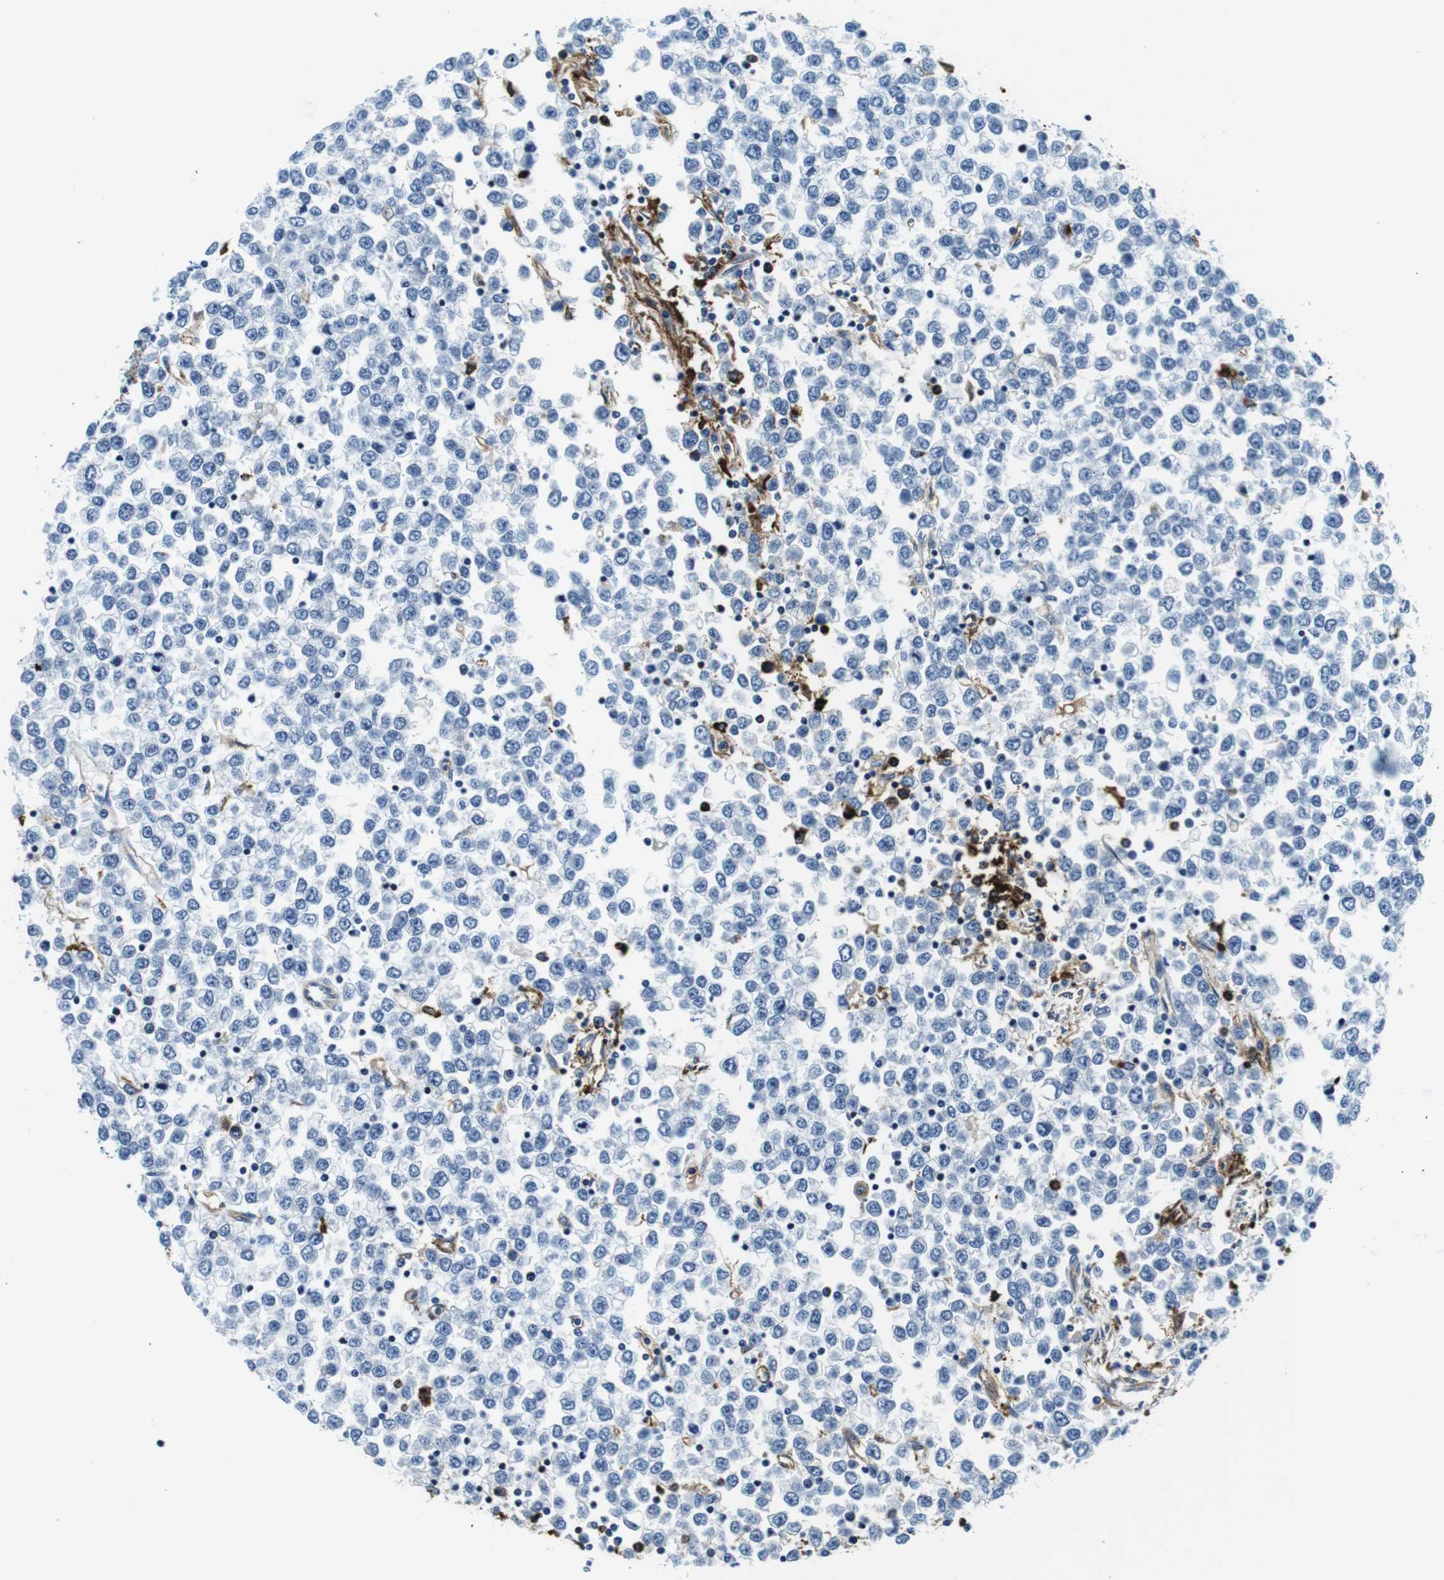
{"staining": {"intensity": "negative", "quantity": "none", "location": "none"}, "tissue": "testis cancer", "cell_type": "Tumor cells", "image_type": "cancer", "snomed": [{"axis": "morphology", "description": "Seminoma, NOS"}, {"axis": "topography", "description": "Testis"}], "caption": "There is no significant positivity in tumor cells of seminoma (testis).", "gene": "HLA-DRB1", "patient": {"sex": "male", "age": 65}}